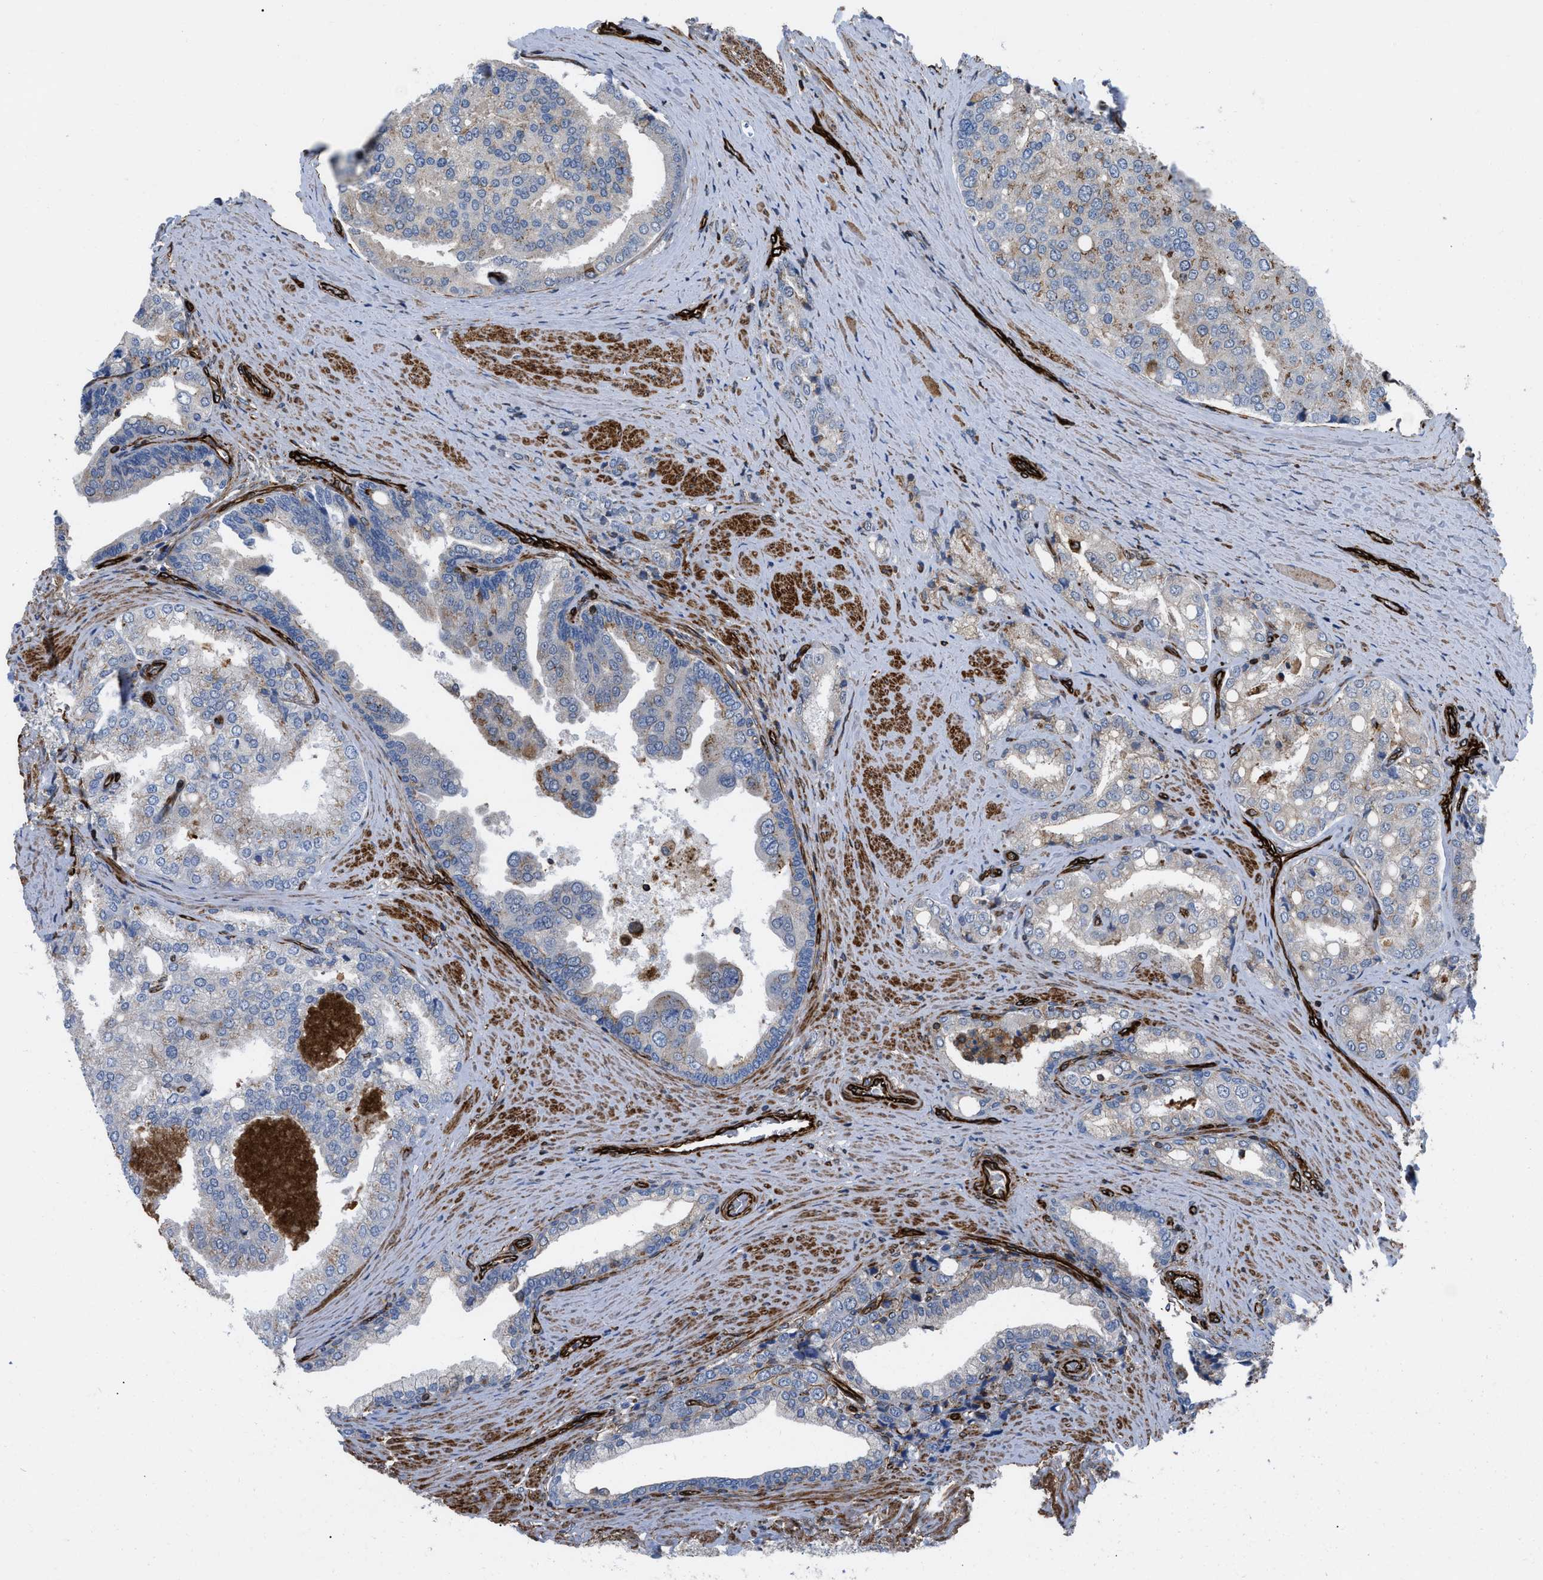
{"staining": {"intensity": "weak", "quantity": "<25%", "location": "cytoplasmic/membranous"}, "tissue": "prostate cancer", "cell_type": "Tumor cells", "image_type": "cancer", "snomed": [{"axis": "morphology", "description": "Adenocarcinoma, High grade"}, {"axis": "topography", "description": "Prostate"}], "caption": "This is an IHC photomicrograph of prostate adenocarcinoma (high-grade). There is no expression in tumor cells.", "gene": "PTPRE", "patient": {"sex": "male", "age": 50}}